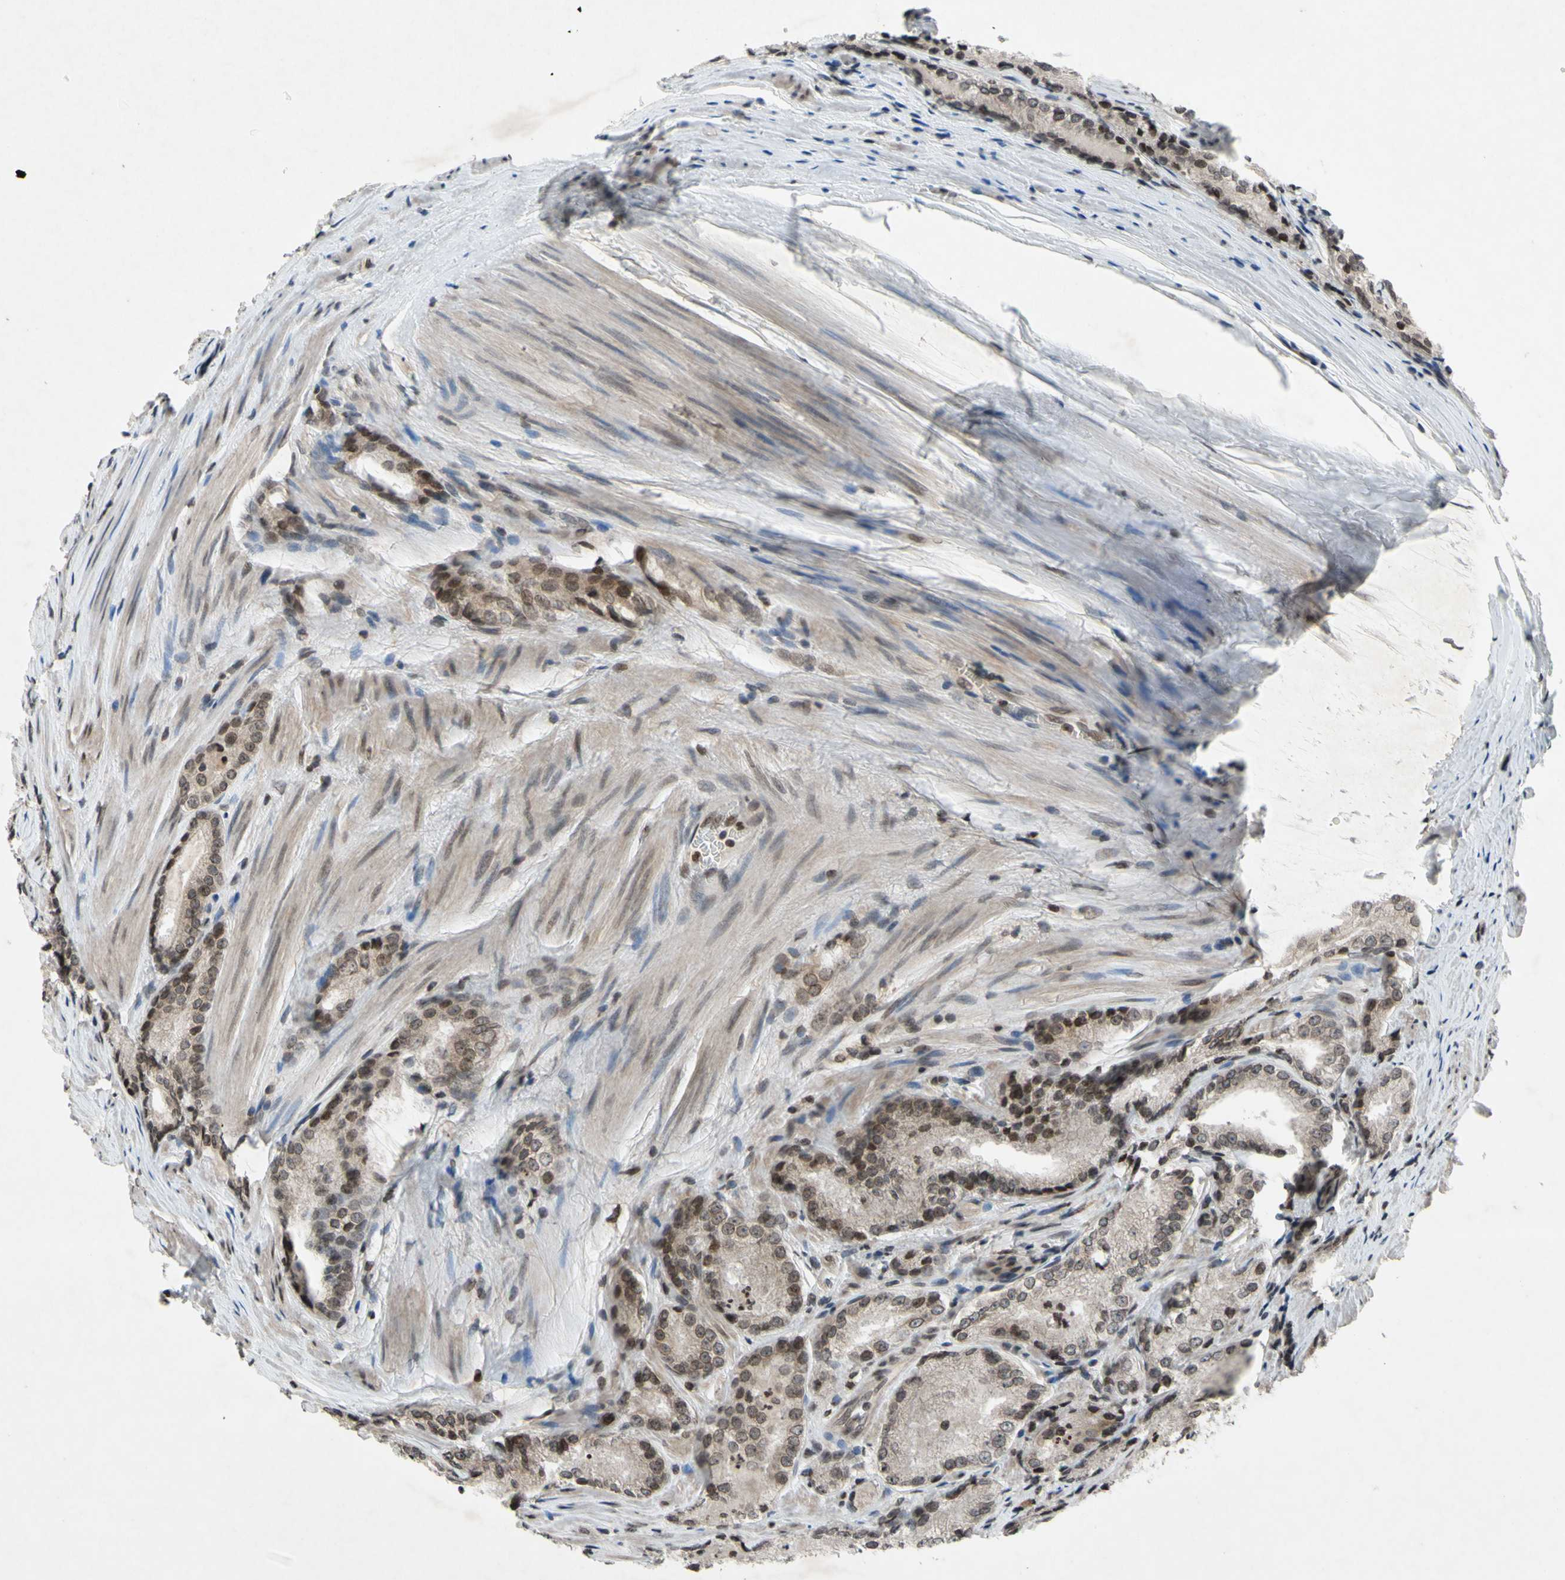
{"staining": {"intensity": "weak", "quantity": ">75%", "location": "cytoplasmic/membranous,nuclear"}, "tissue": "prostate cancer", "cell_type": "Tumor cells", "image_type": "cancer", "snomed": [{"axis": "morphology", "description": "Adenocarcinoma, Low grade"}, {"axis": "topography", "description": "Prostate"}], "caption": "The histopathology image exhibits immunohistochemical staining of prostate adenocarcinoma (low-grade). There is weak cytoplasmic/membranous and nuclear expression is appreciated in about >75% of tumor cells. The staining is performed using DAB brown chromogen to label protein expression. The nuclei are counter-stained blue using hematoxylin.", "gene": "XPO1", "patient": {"sex": "male", "age": 60}}